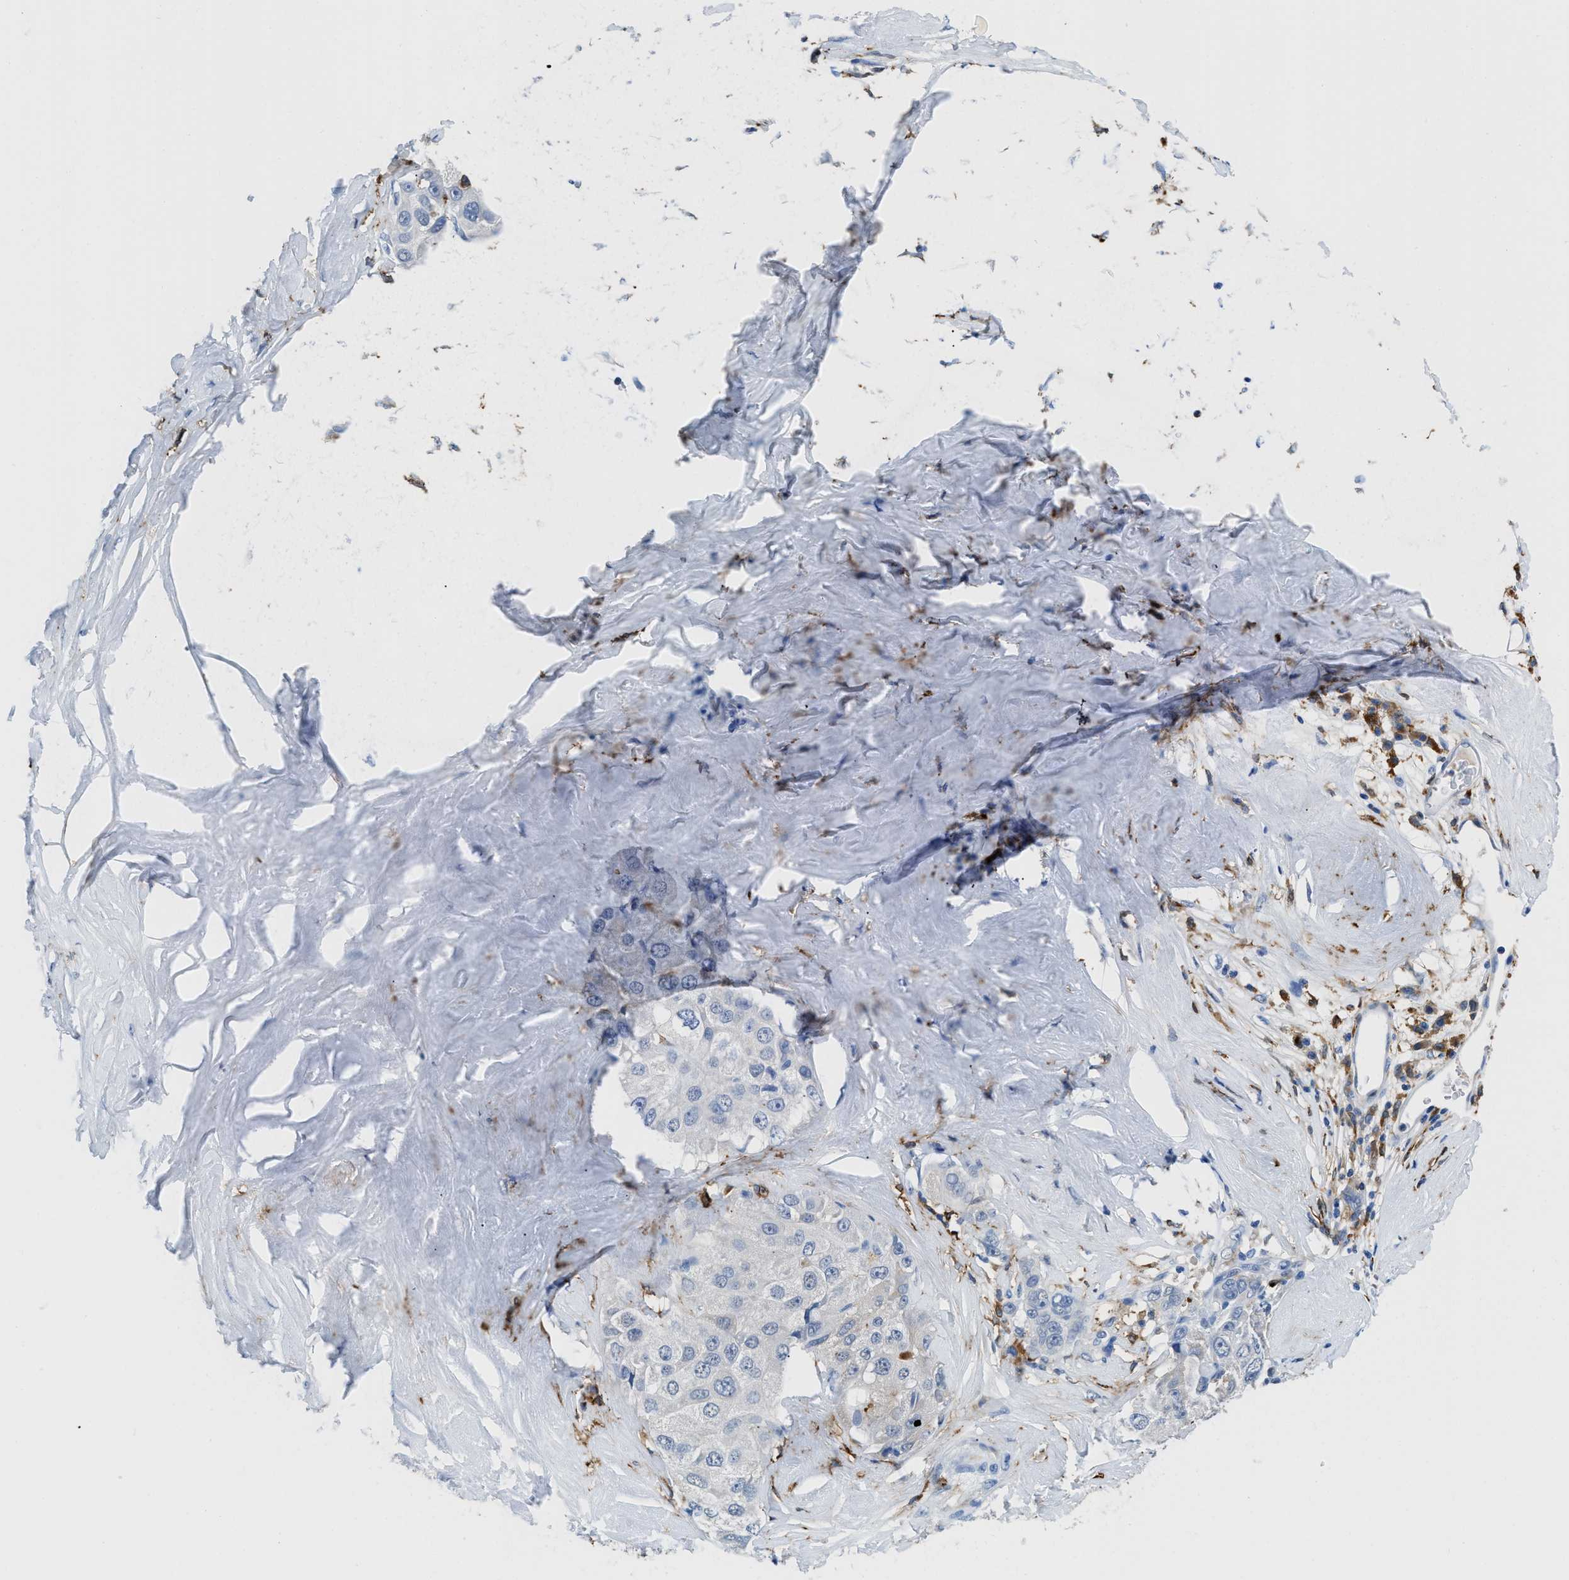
{"staining": {"intensity": "negative", "quantity": "none", "location": "none"}, "tissue": "liver cancer", "cell_type": "Tumor cells", "image_type": "cancer", "snomed": [{"axis": "morphology", "description": "Carcinoma, Hepatocellular, NOS"}, {"axis": "topography", "description": "Liver"}], "caption": "Immunohistochemistry of human liver cancer reveals no positivity in tumor cells.", "gene": "CD226", "patient": {"sex": "male", "age": 80}}